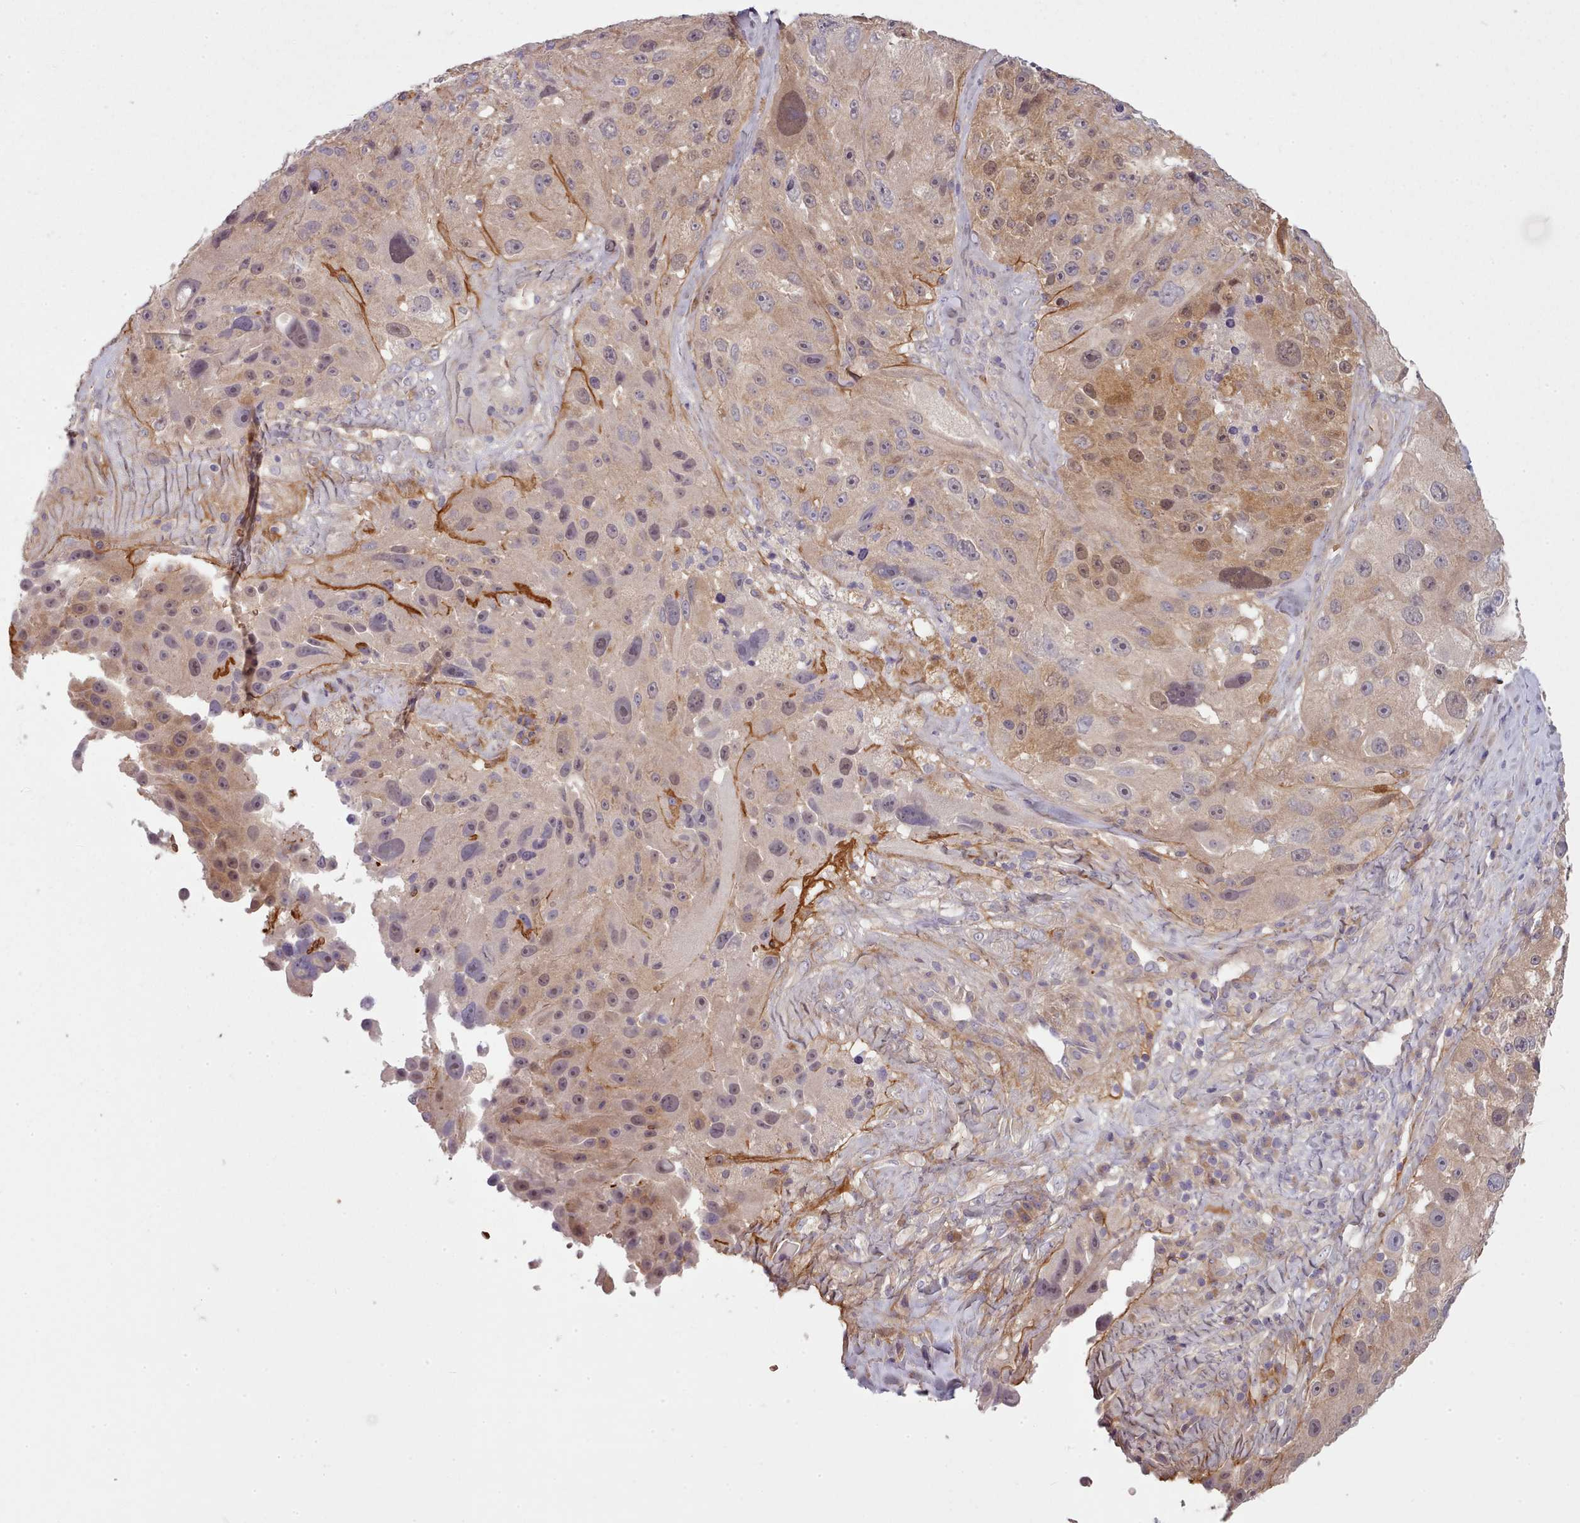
{"staining": {"intensity": "moderate", "quantity": "25%-75%", "location": "cytoplasmic/membranous,nuclear"}, "tissue": "melanoma", "cell_type": "Tumor cells", "image_type": "cancer", "snomed": [{"axis": "morphology", "description": "Malignant melanoma, Metastatic site"}, {"axis": "topography", "description": "Lymph node"}], "caption": "About 25%-75% of tumor cells in human melanoma show moderate cytoplasmic/membranous and nuclear protein positivity as visualized by brown immunohistochemical staining.", "gene": "CLNS1A", "patient": {"sex": "male", "age": 62}}